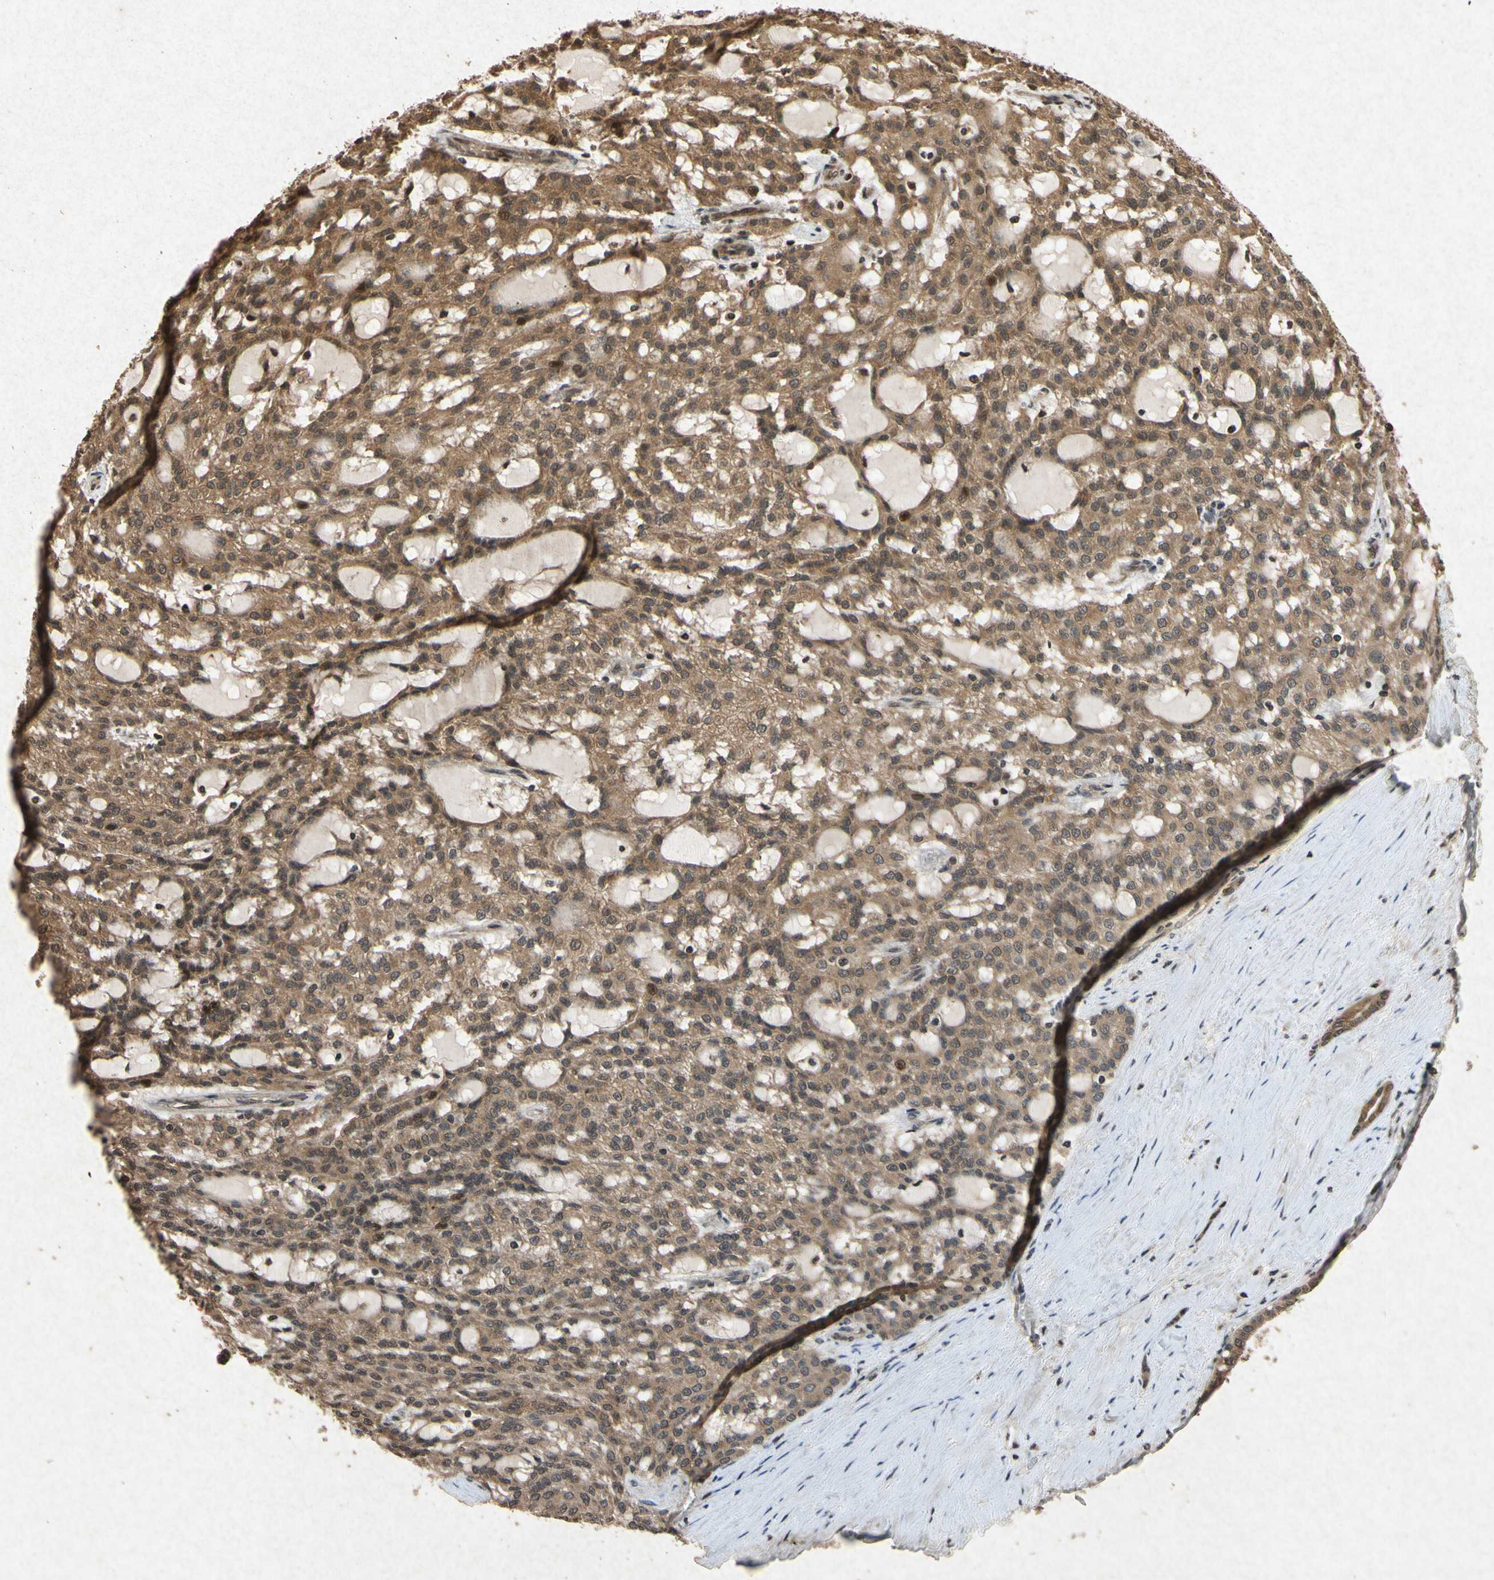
{"staining": {"intensity": "moderate", "quantity": ">75%", "location": "cytoplasmic/membranous"}, "tissue": "renal cancer", "cell_type": "Tumor cells", "image_type": "cancer", "snomed": [{"axis": "morphology", "description": "Adenocarcinoma, NOS"}, {"axis": "topography", "description": "Kidney"}], "caption": "DAB immunohistochemical staining of human adenocarcinoma (renal) shows moderate cytoplasmic/membranous protein staining in approximately >75% of tumor cells. (DAB IHC, brown staining for protein, blue staining for nuclei).", "gene": "ATP6V1H", "patient": {"sex": "male", "age": 63}}